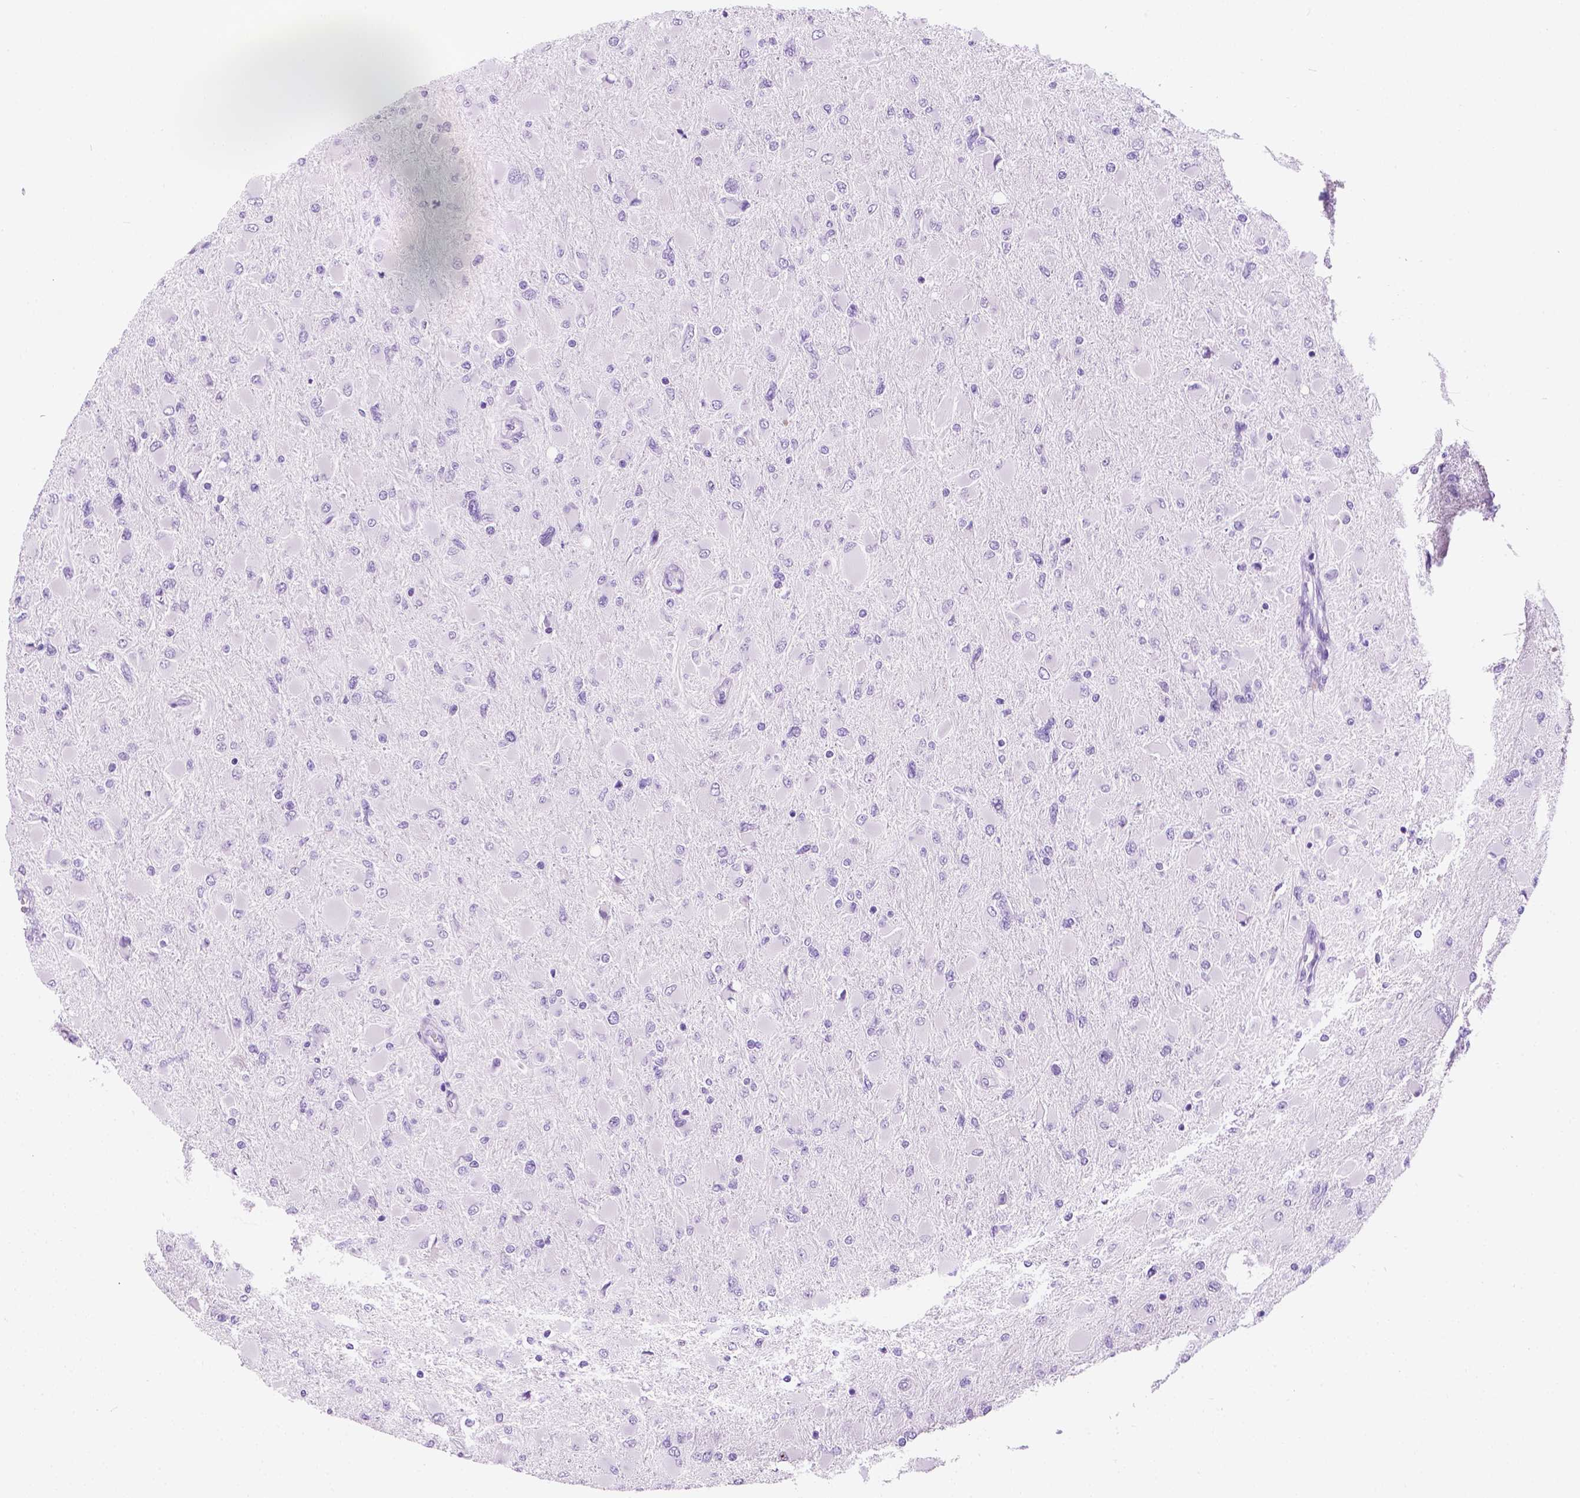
{"staining": {"intensity": "negative", "quantity": "none", "location": "none"}, "tissue": "glioma", "cell_type": "Tumor cells", "image_type": "cancer", "snomed": [{"axis": "morphology", "description": "Glioma, malignant, High grade"}, {"axis": "topography", "description": "Cerebral cortex"}], "caption": "A histopathology image of human glioma is negative for staining in tumor cells.", "gene": "PPL", "patient": {"sex": "female", "age": 36}}